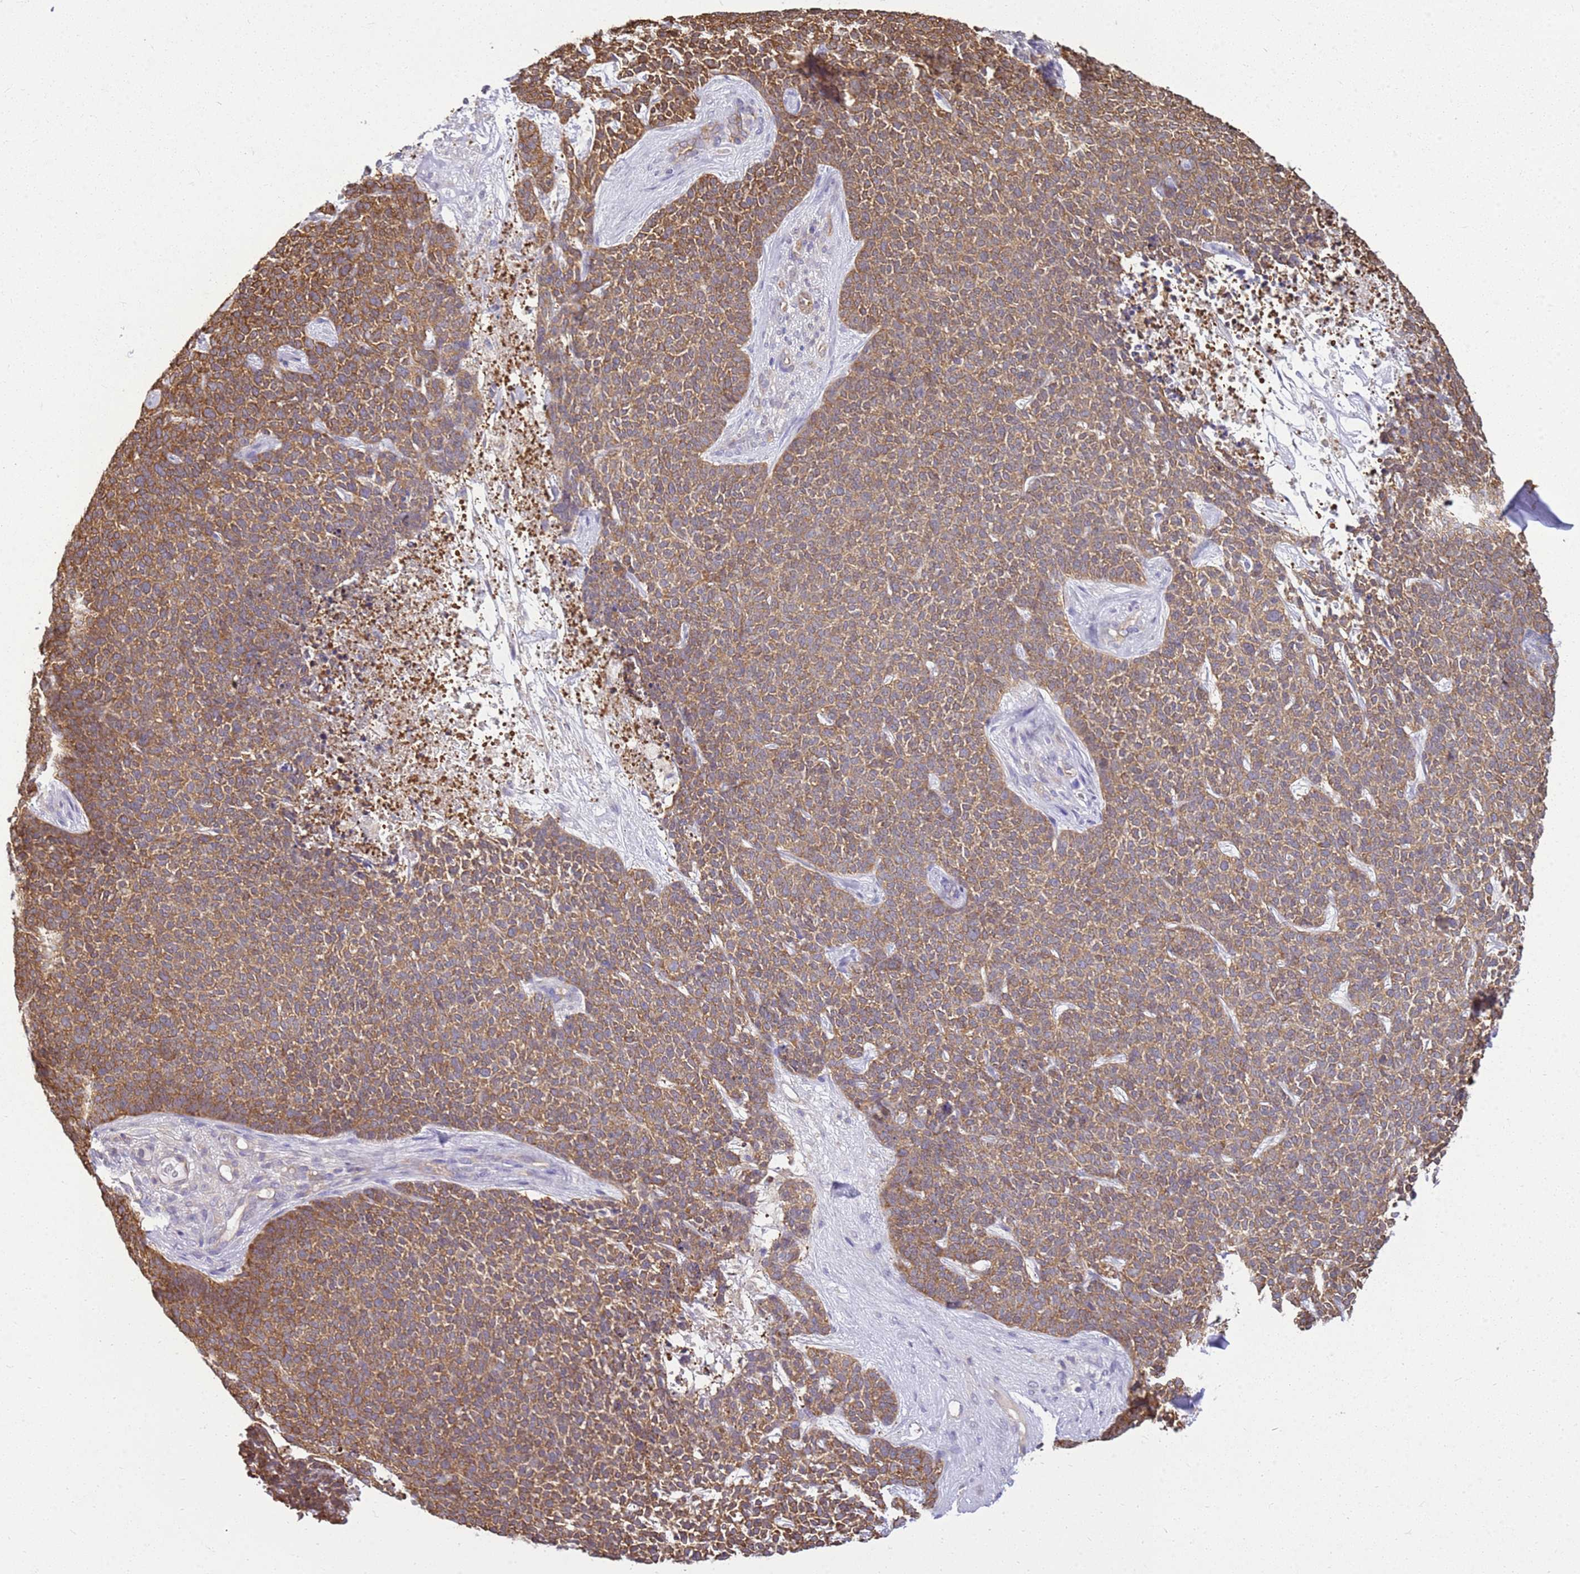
{"staining": {"intensity": "moderate", "quantity": ">75%", "location": "cytoplasmic/membranous"}, "tissue": "skin cancer", "cell_type": "Tumor cells", "image_type": "cancer", "snomed": [{"axis": "morphology", "description": "Basal cell carcinoma"}, {"axis": "topography", "description": "Skin"}], "caption": "A photomicrograph of skin cancer (basal cell carcinoma) stained for a protein displays moderate cytoplasmic/membranous brown staining in tumor cells.", "gene": "YWHAE", "patient": {"sex": "female", "age": 84}}